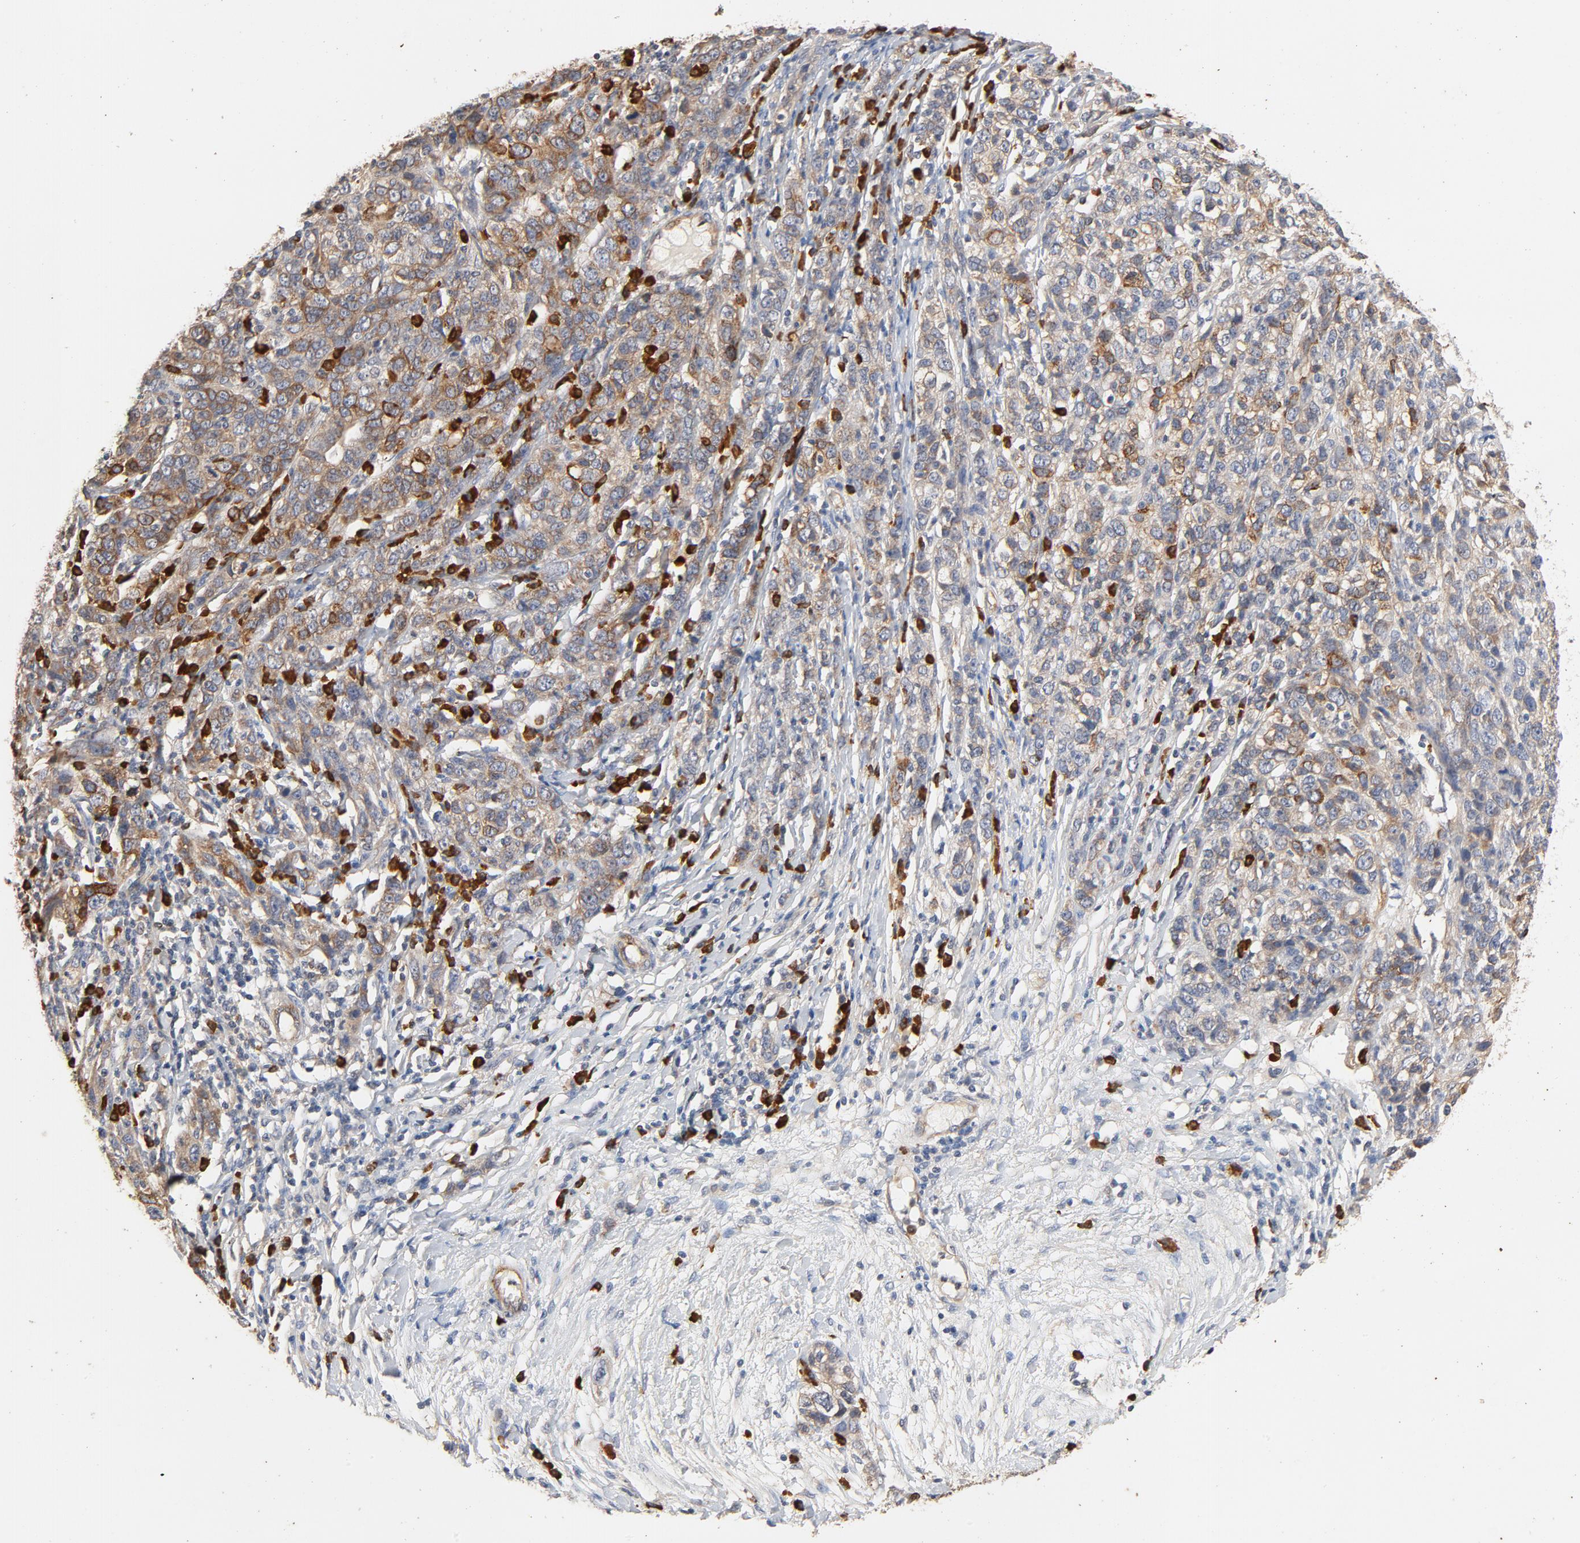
{"staining": {"intensity": "weak", "quantity": "25%-75%", "location": "cytoplasmic/membranous"}, "tissue": "ovarian cancer", "cell_type": "Tumor cells", "image_type": "cancer", "snomed": [{"axis": "morphology", "description": "Cystadenocarcinoma, serous, NOS"}, {"axis": "topography", "description": "Ovary"}], "caption": "Protein staining of ovarian cancer (serous cystadenocarcinoma) tissue reveals weak cytoplasmic/membranous expression in about 25%-75% of tumor cells. The staining was performed using DAB to visualize the protein expression in brown, while the nuclei were stained in blue with hematoxylin (Magnification: 20x).", "gene": "UBE2J1", "patient": {"sex": "female", "age": 71}}